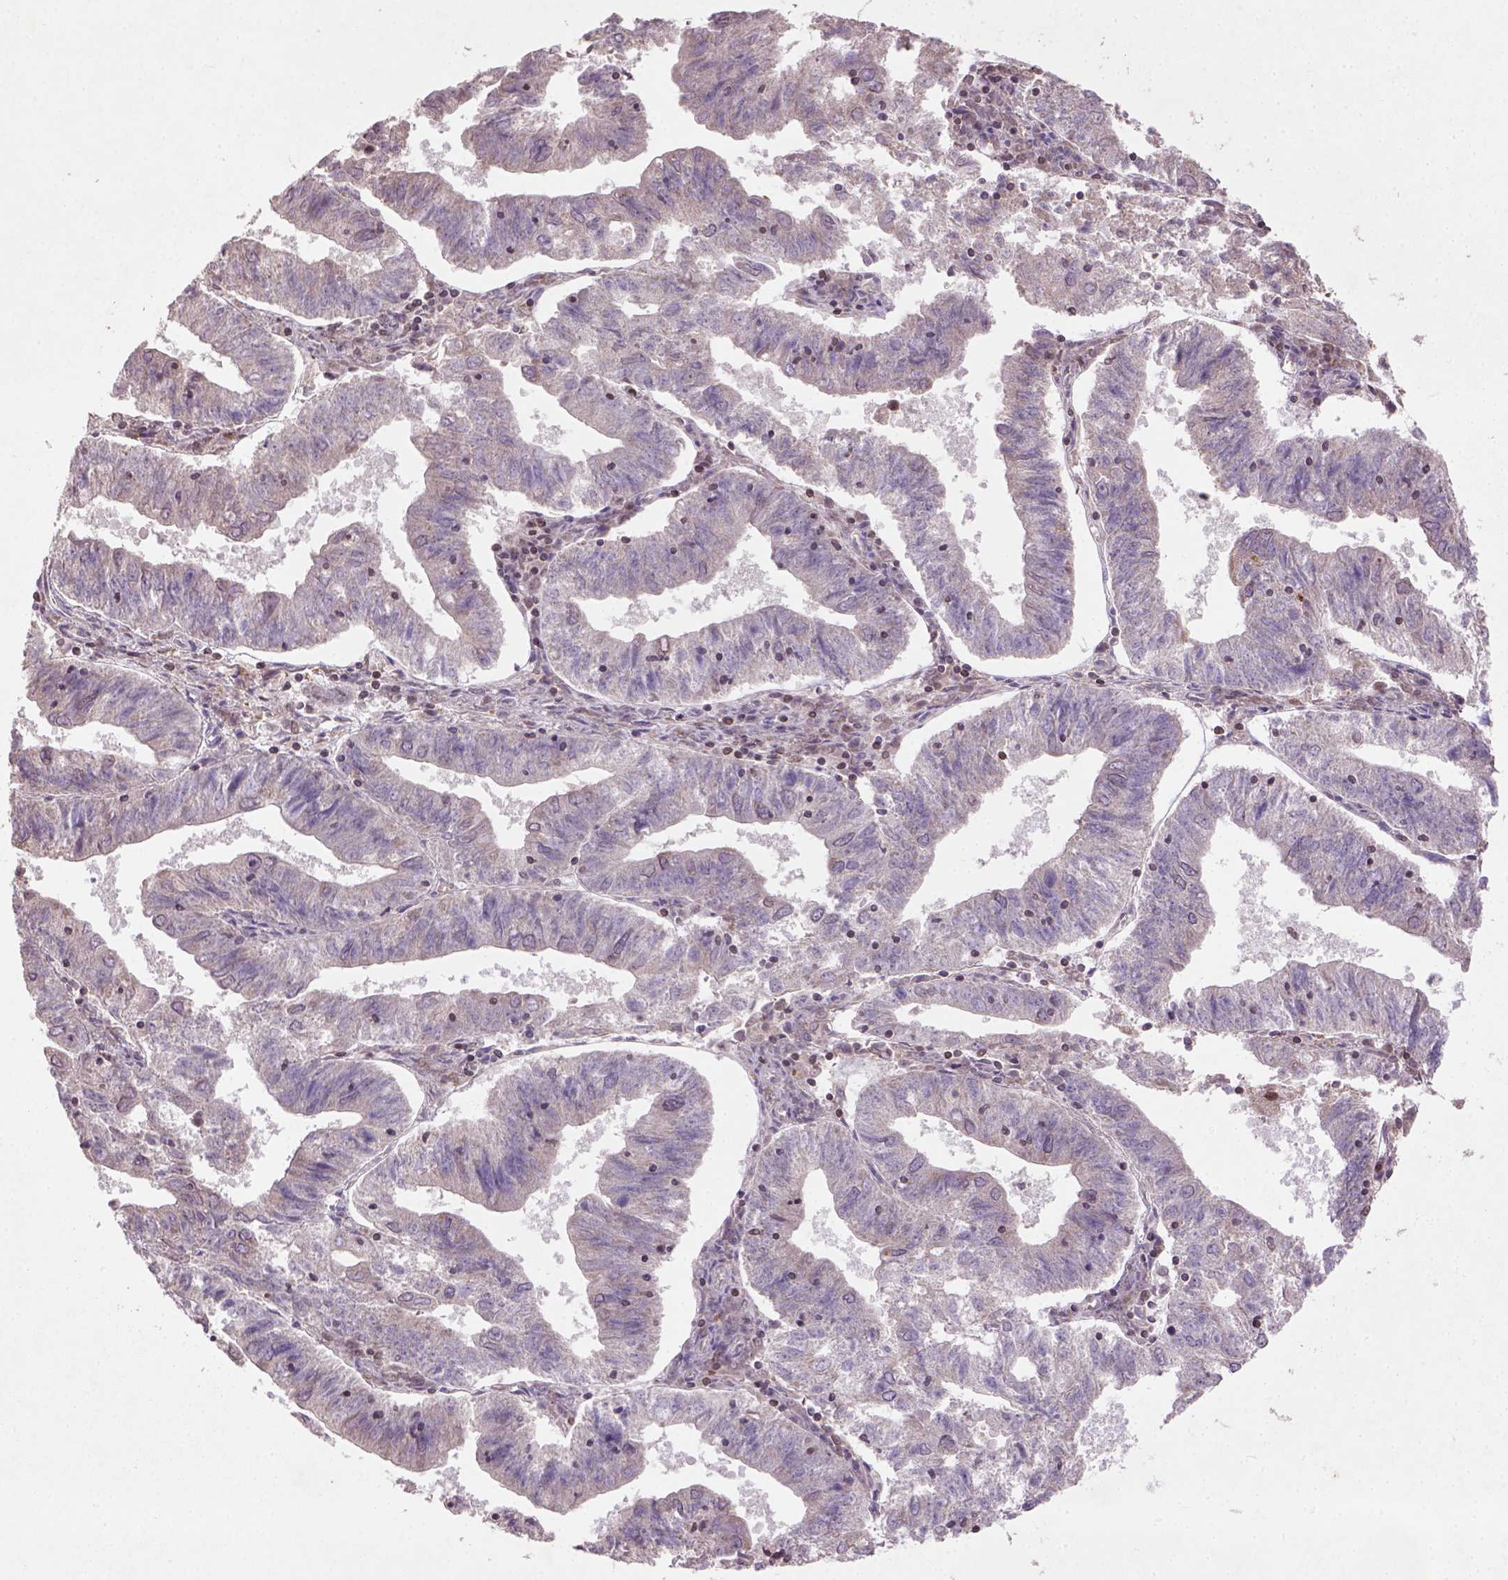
{"staining": {"intensity": "weak", "quantity": "25%-75%", "location": "cytoplasmic/membranous"}, "tissue": "endometrial cancer", "cell_type": "Tumor cells", "image_type": "cancer", "snomed": [{"axis": "morphology", "description": "Adenocarcinoma, NOS"}, {"axis": "topography", "description": "Endometrium"}], "caption": "Endometrial cancer was stained to show a protein in brown. There is low levels of weak cytoplasmic/membranous staining in approximately 25%-75% of tumor cells.", "gene": "NUDT3", "patient": {"sex": "female", "age": 82}}